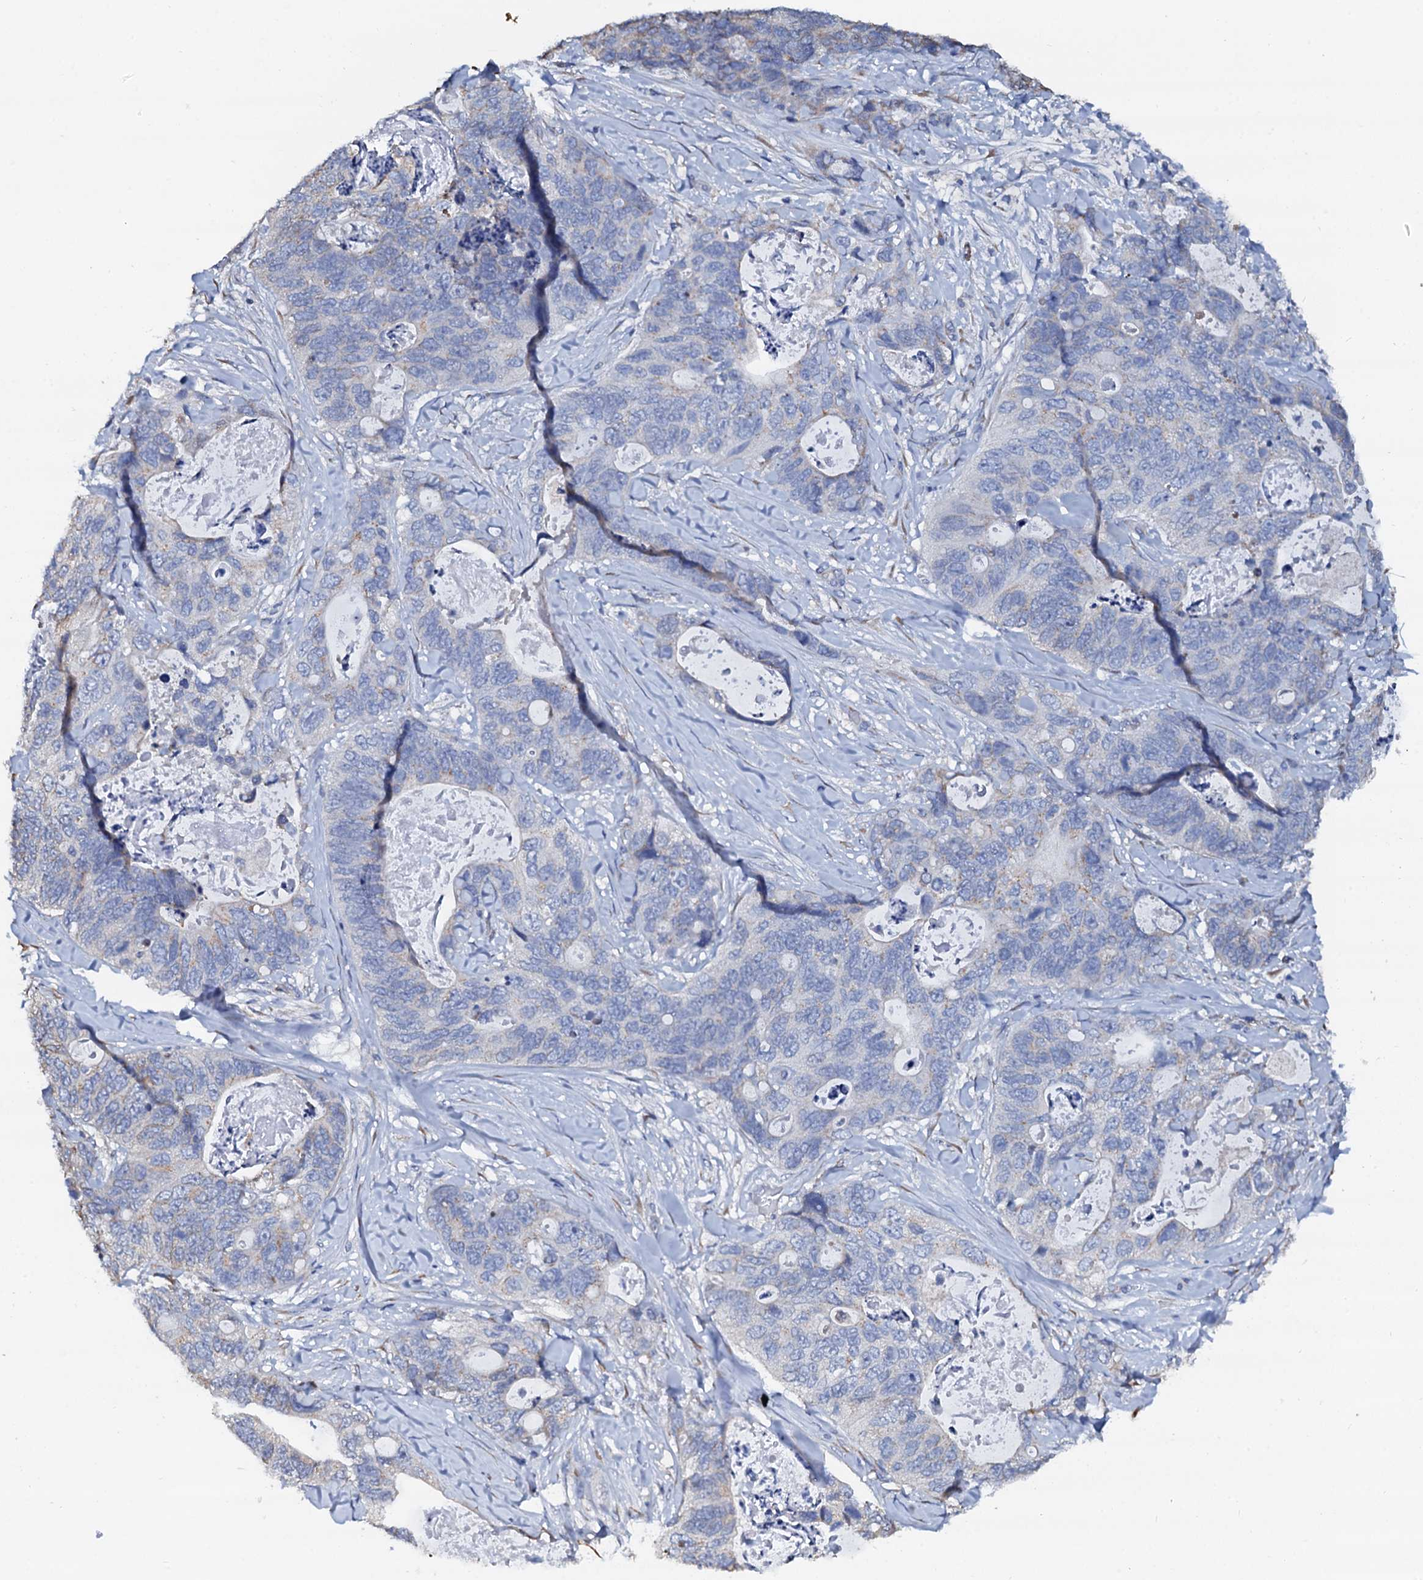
{"staining": {"intensity": "negative", "quantity": "none", "location": "none"}, "tissue": "stomach cancer", "cell_type": "Tumor cells", "image_type": "cancer", "snomed": [{"axis": "morphology", "description": "Adenocarcinoma, NOS"}, {"axis": "topography", "description": "Stomach"}], "caption": "A high-resolution histopathology image shows immunohistochemistry (IHC) staining of stomach cancer, which demonstrates no significant expression in tumor cells.", "gene": "AKAP3", "patient": {"sex": "female", "age": 89}}